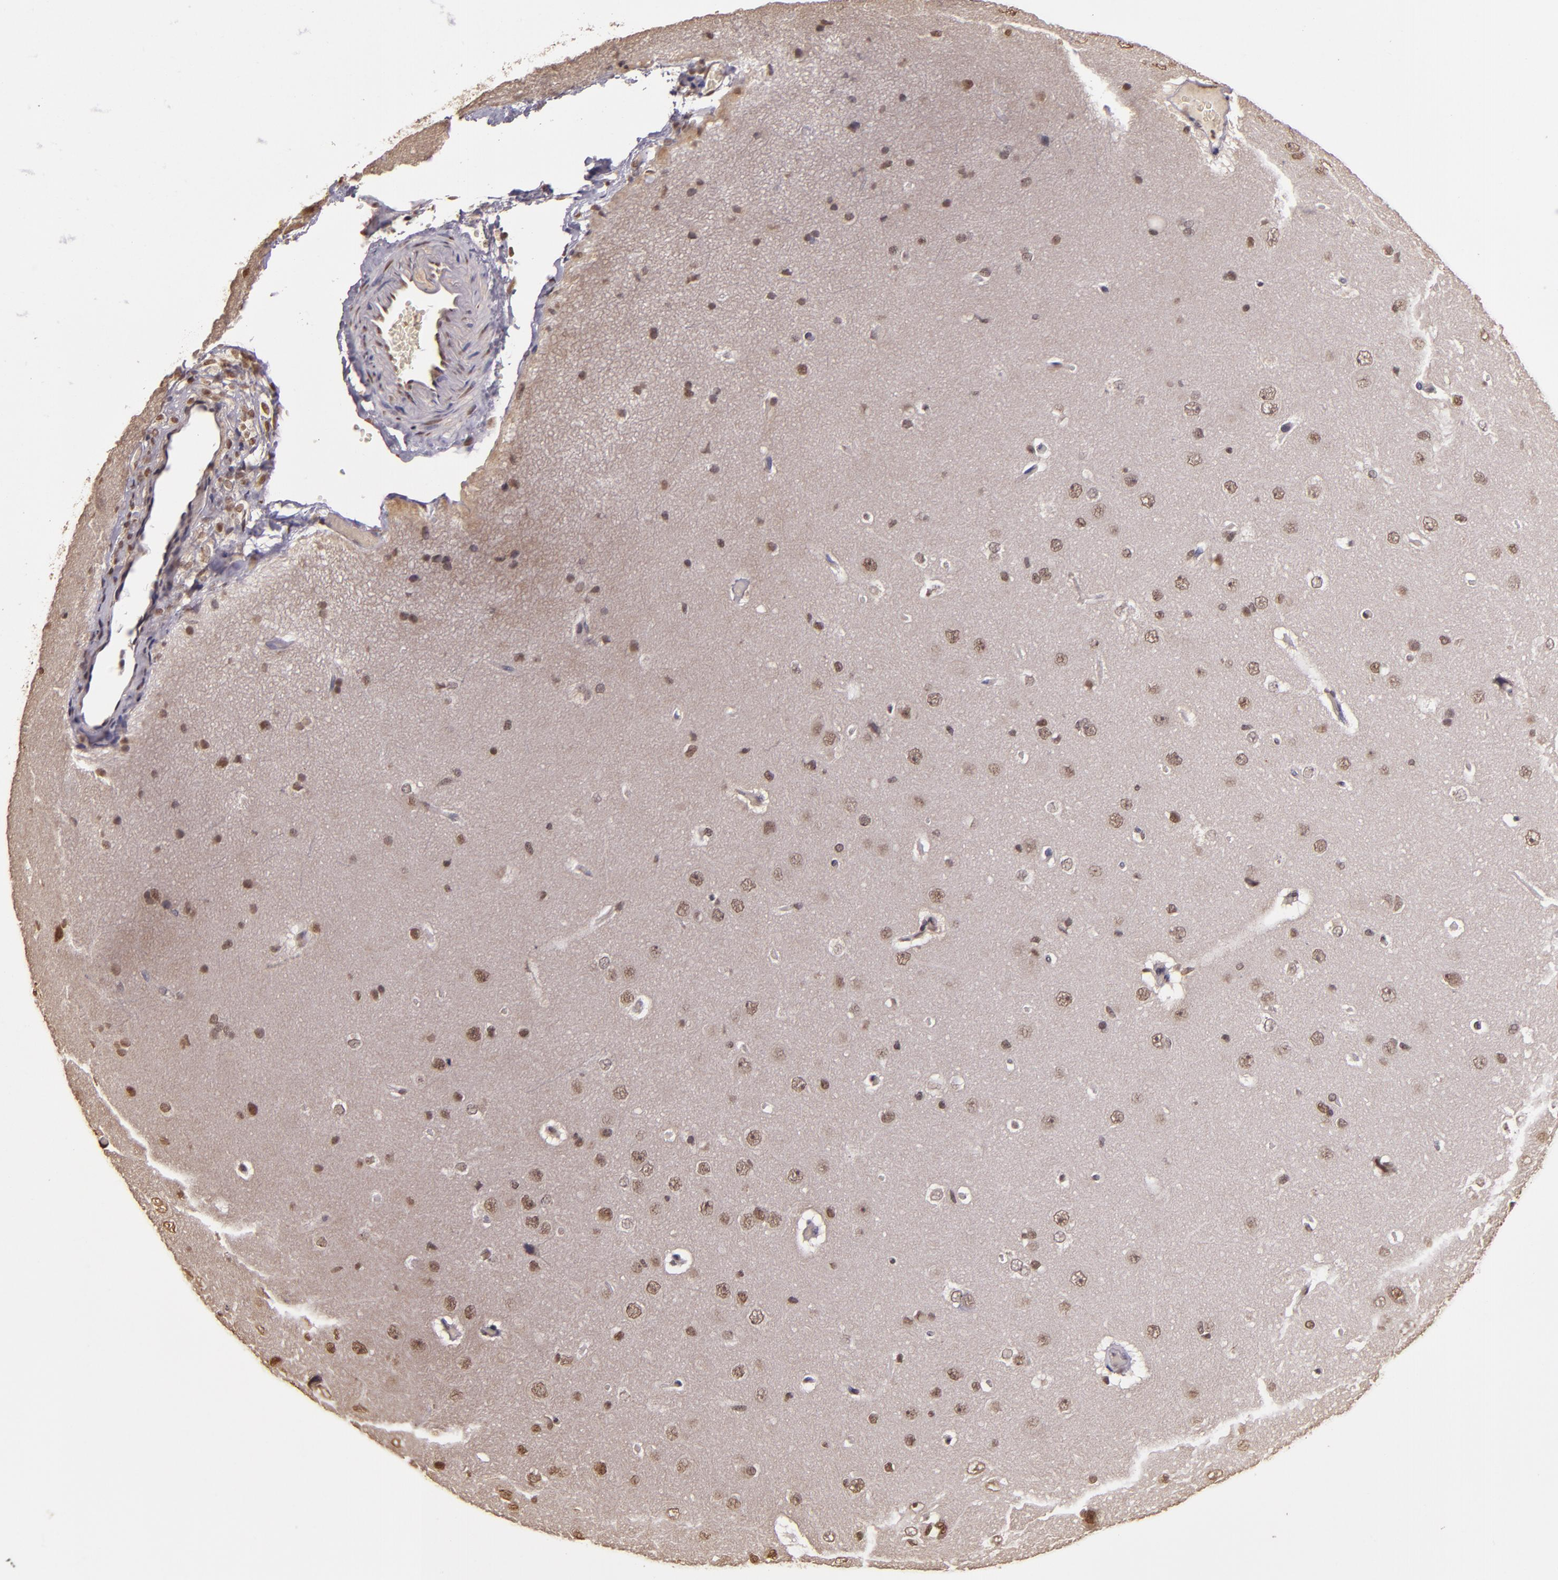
{"staining": {"intensity": "moderate", "quantity": ">75%", "location": "nuclear"}, "tissue": "cerebral cortex", "cell_type": "Endothelial cells", "image_type": "normal", "snomed": [{"axis": "morphology", "description": "Normal tissue, NOS"}, {"axis": "topography", "description": "Cerebral cortex"}], "caption": "A medium amount of moderate nuclear positivity is present in approximately >75% of endothelial cells in normal cerebral cortex.", "gene": "CUL1", "patient": {"sex": "female", "age": 45}}